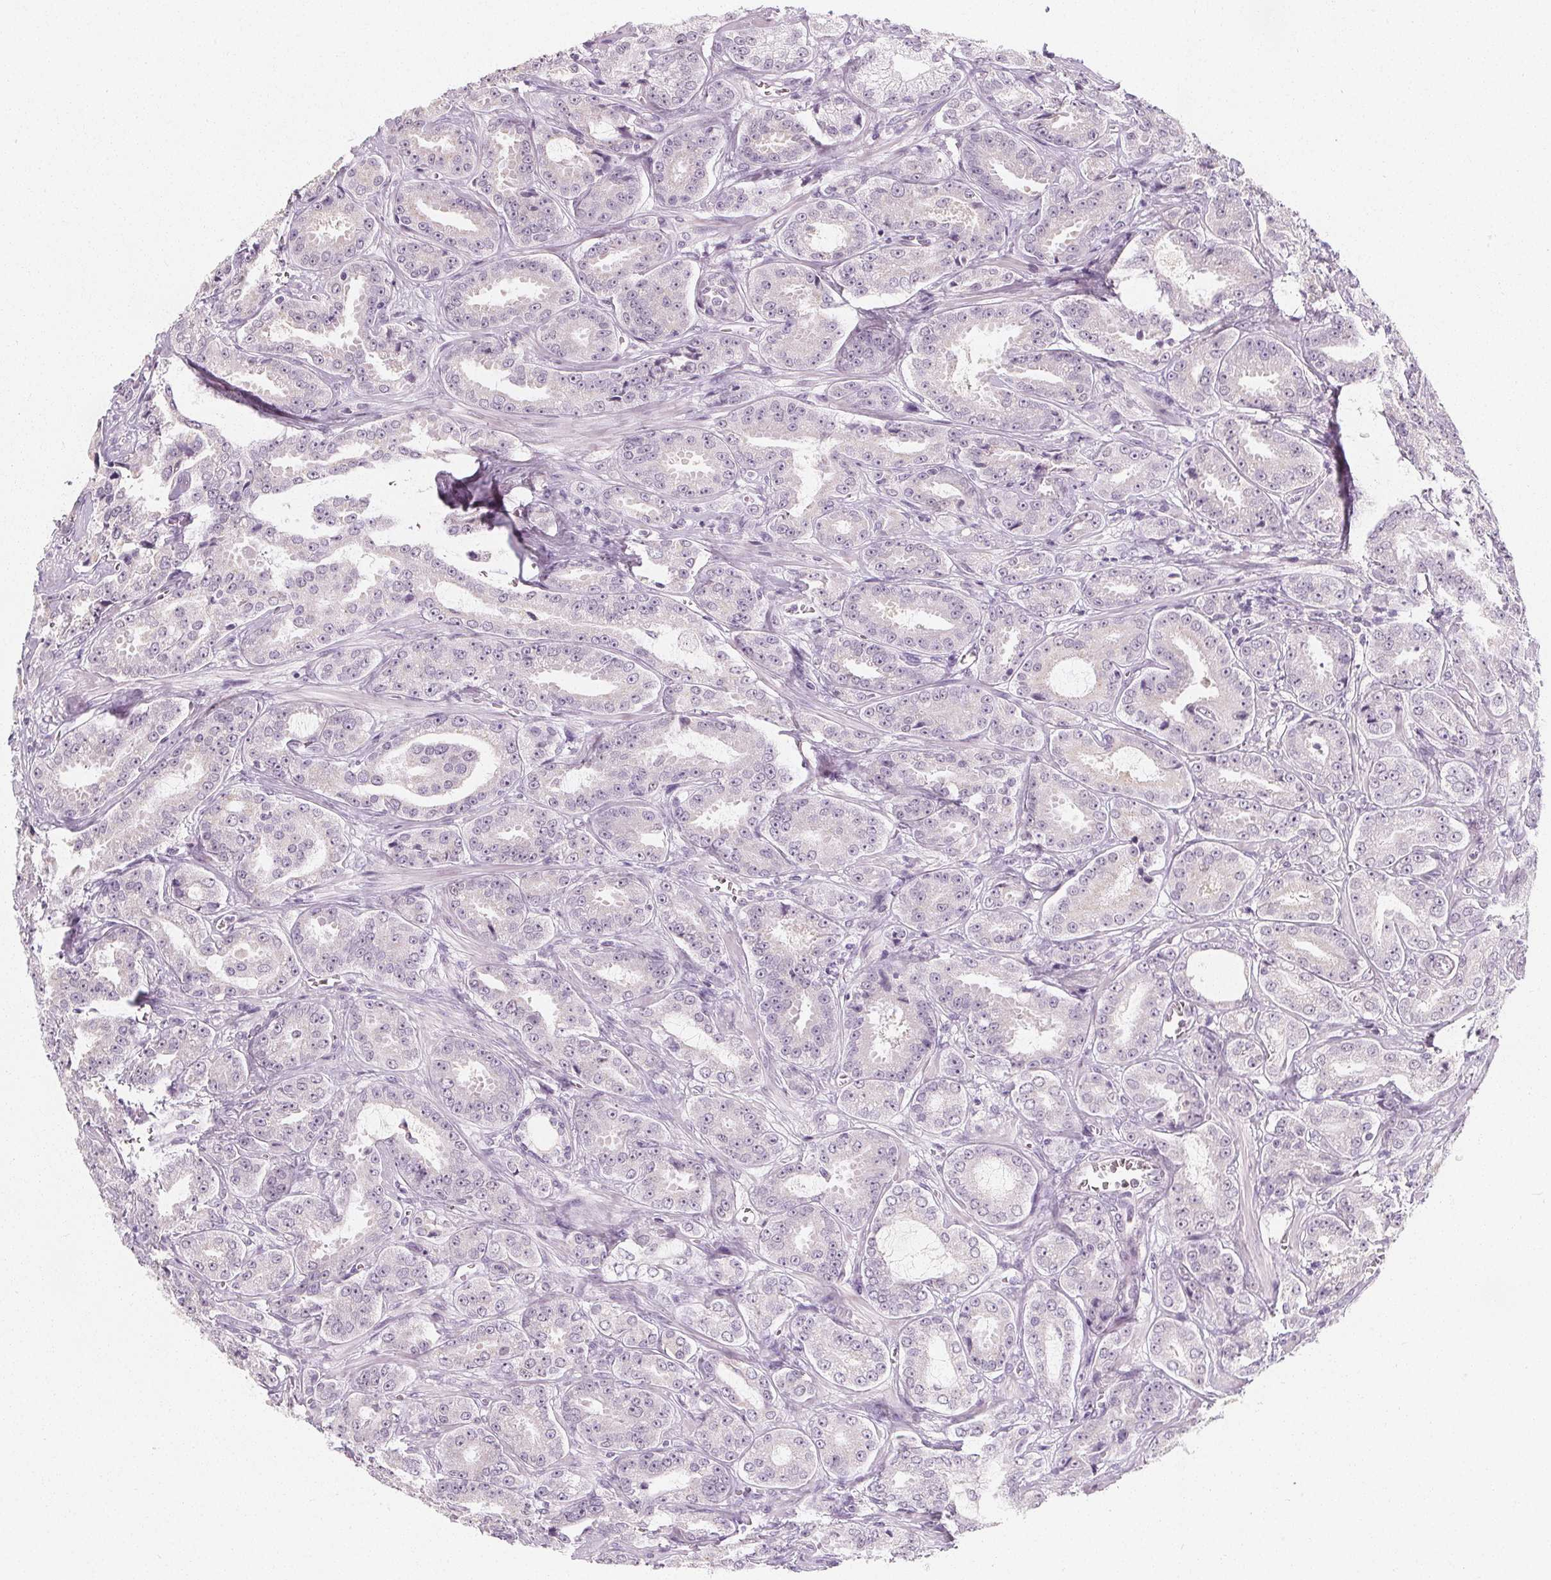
{"staining": {"intensity": "negative", "quantity": "none", "location": "none"}, "tissue": "prostate cancer", "cell_type": "Tumor cells", "image_type": "cancer", "snomed": [{"axis": "morphology", "description": "Adenocarcinoma, High grade"}, {"axis": "topography", "description": "Prostate"}], "caption": "A photomicrograph of prostate cancer (adenocarcinoma (high-grade)) stained for a protein exhibits no brown staining in tumor cells.", "gene": "DBX2", "patient": {"sex": "male", "age": 64}}